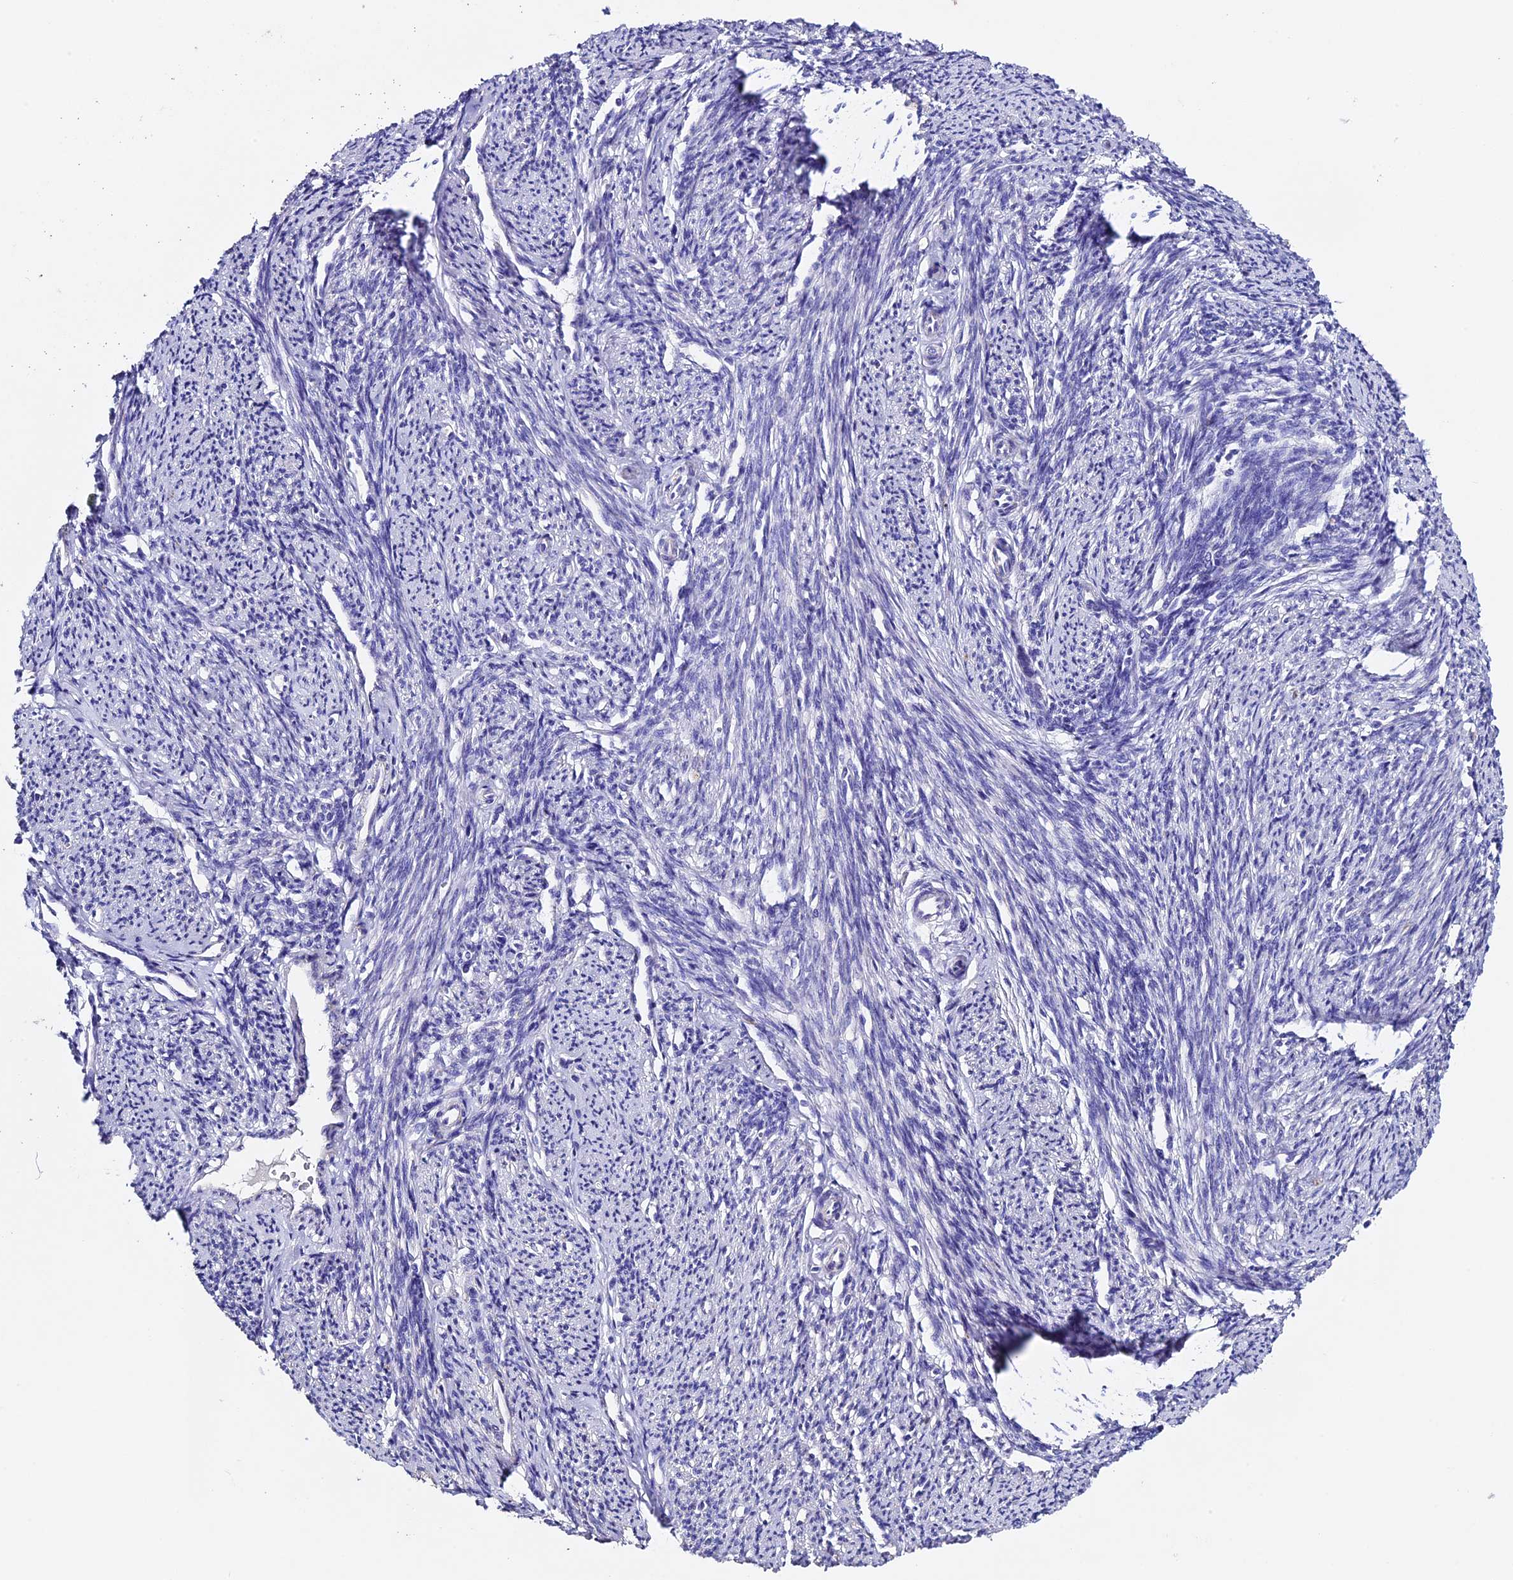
{"staining": {"intensity": "negative", "quantity": "none", "location": "none"}, "tissue": "smooth muscle", "cell_type": "Smooth muscle cells", "image_type": "normal", "snomed": [{"axis": "morphology", "description": "Normal tissue, NOS"}, {"axis": "topography", "description": "Smooth muscle"}, {"axis": "topography", "description": "Uterus"}], "caption": "An image of human smooth muscle is negative for staining in smooth muscle cells. (DAB IHC with hematoxylin counter stain).", "gene": "FBXW9", "patient": {"sex": "female", "age": 59}}